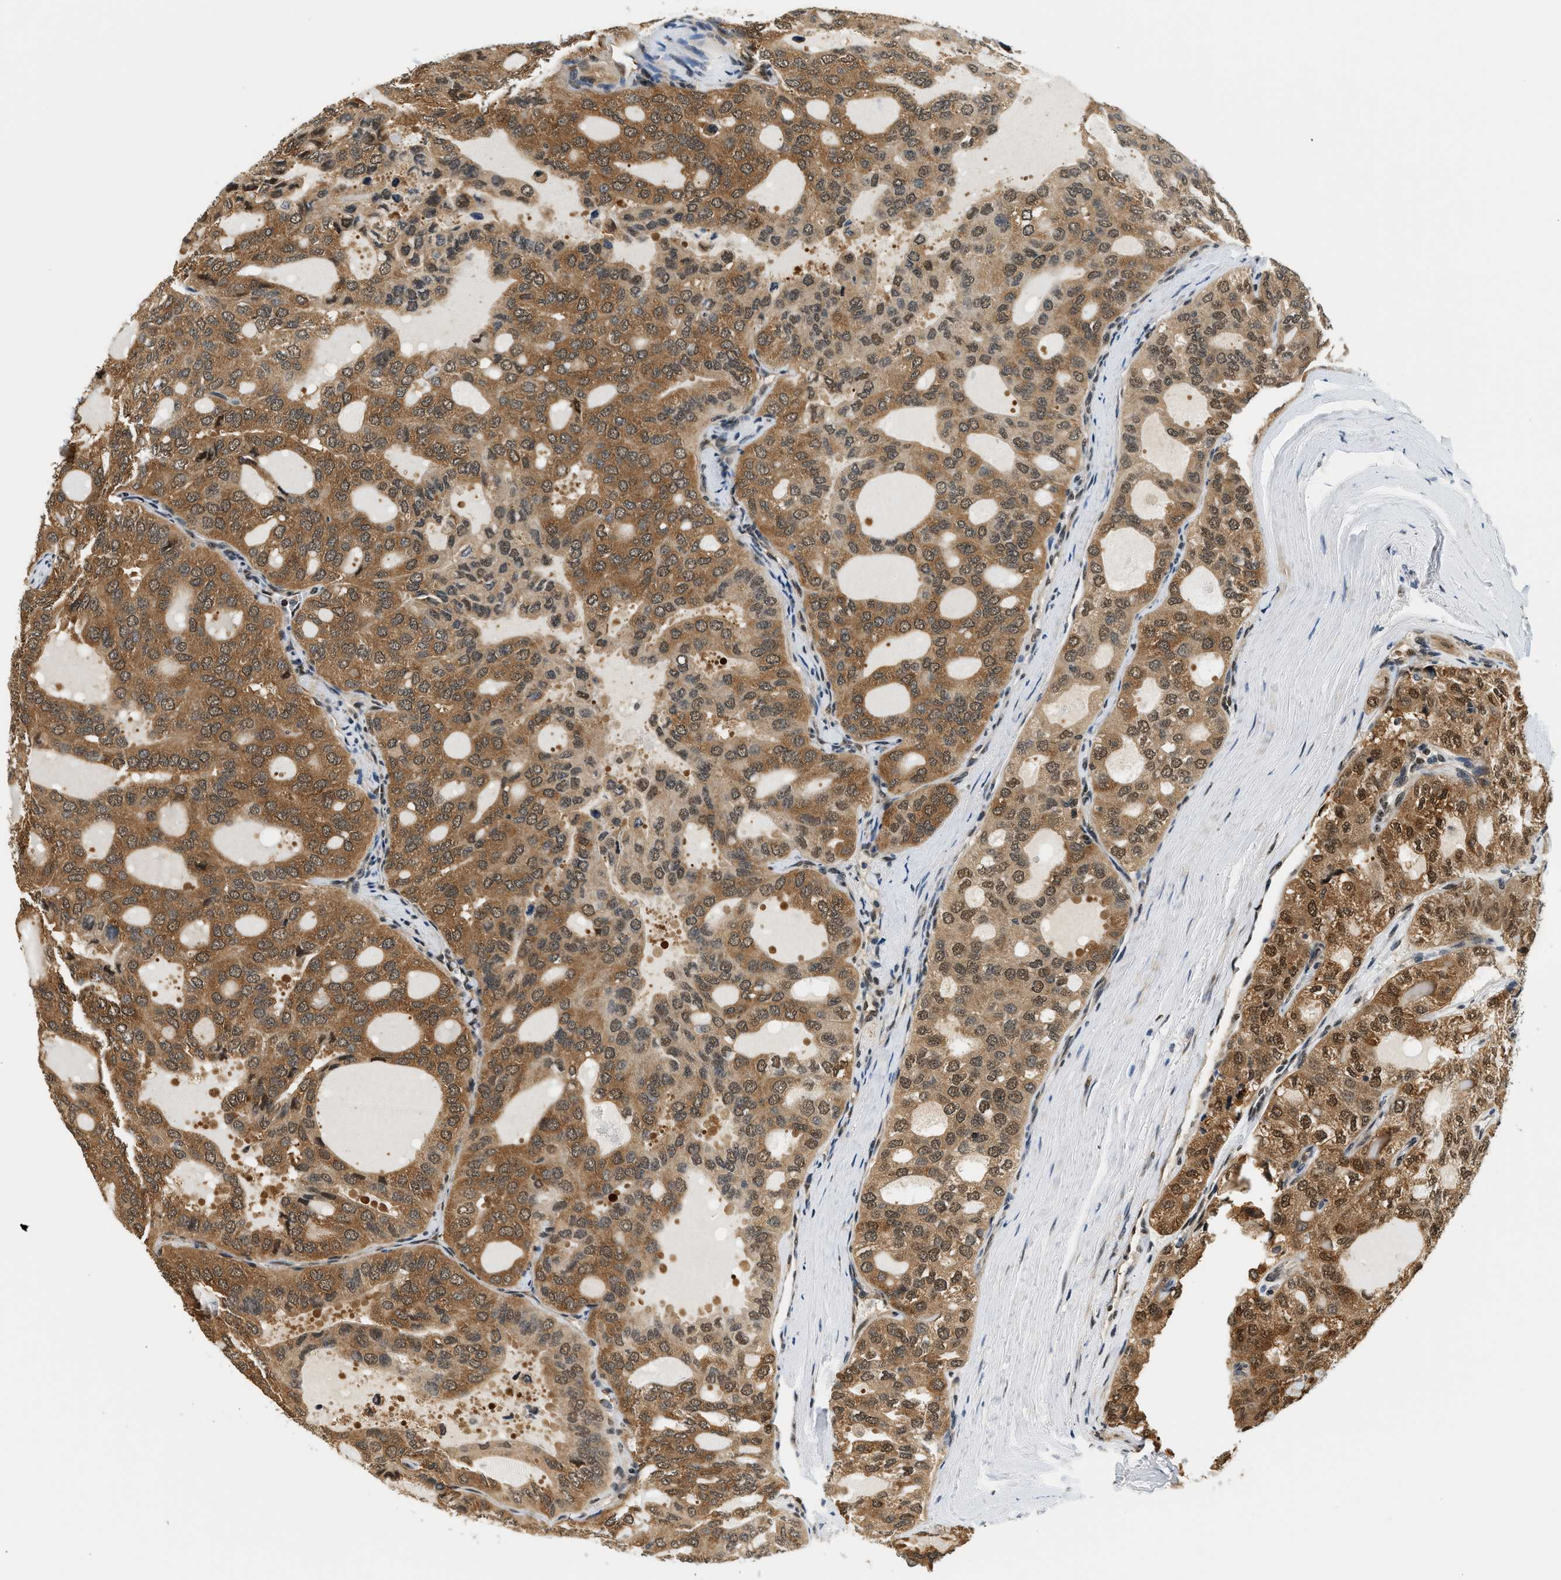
{"staining": {"intensity": "moderate", "quantity": ">75%", "location": "cytoplasmic/membranous,nuclear"}, "tissue": "thyroid cancer", "cell_type": "Tumor cells", "image_type": "cancer", "snomed": [{"axis": "morphology", "description": "Follicular adenoma carcinoma, NOS"}, {"axis": "topography", "description": "Thyroid gland"}], "caption": "Approximately >75% of tumor cells in human follicular adenoma carcinoma (thyroid) show moderate cytoplasmic/membranous and nuclear protein staining as visualized by brown immunohistochemical staining.", "gene": "PSMD3", "patient": {"sex": "male", "age": 75}}